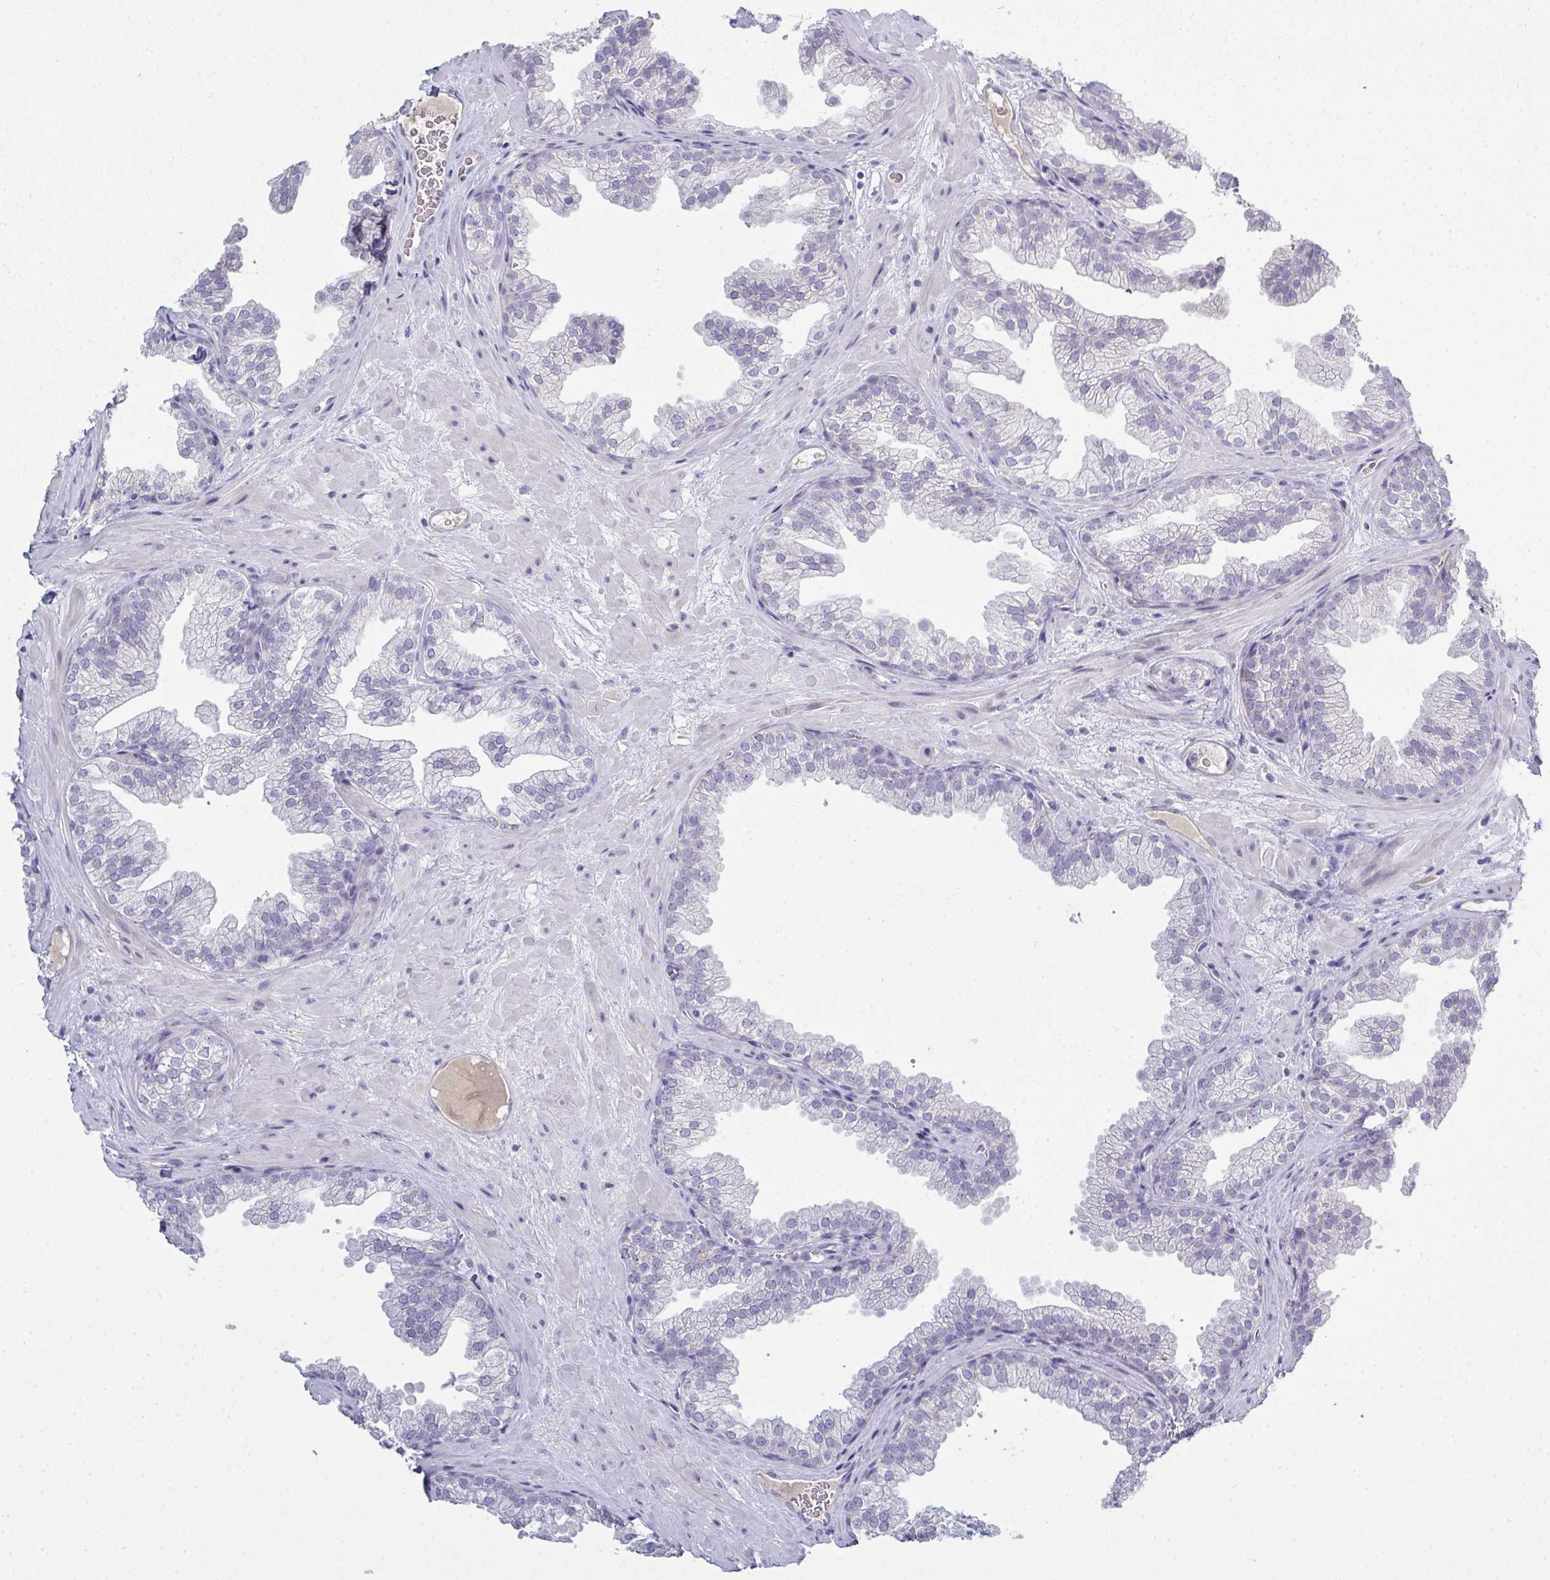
{"staining": {"intensity": "negative", "quantity": "none", "location": "none"}, "tissue": "prostate", "cell_type": "Glandular cells", "image_type": "normal", "snomed": [{"axis": "morphology", "description": "Normal tissue, NOS"}, {"axis": "topography", "description": "Prostate"}], "caption": "High power microscopy histopathology image of an immunohistochemistry photomicrograph of benign prostate, revealing no significant positivity in glandular cells.", "gene": "ADAM21", "patient": {"sex": "male", "age": 37}}